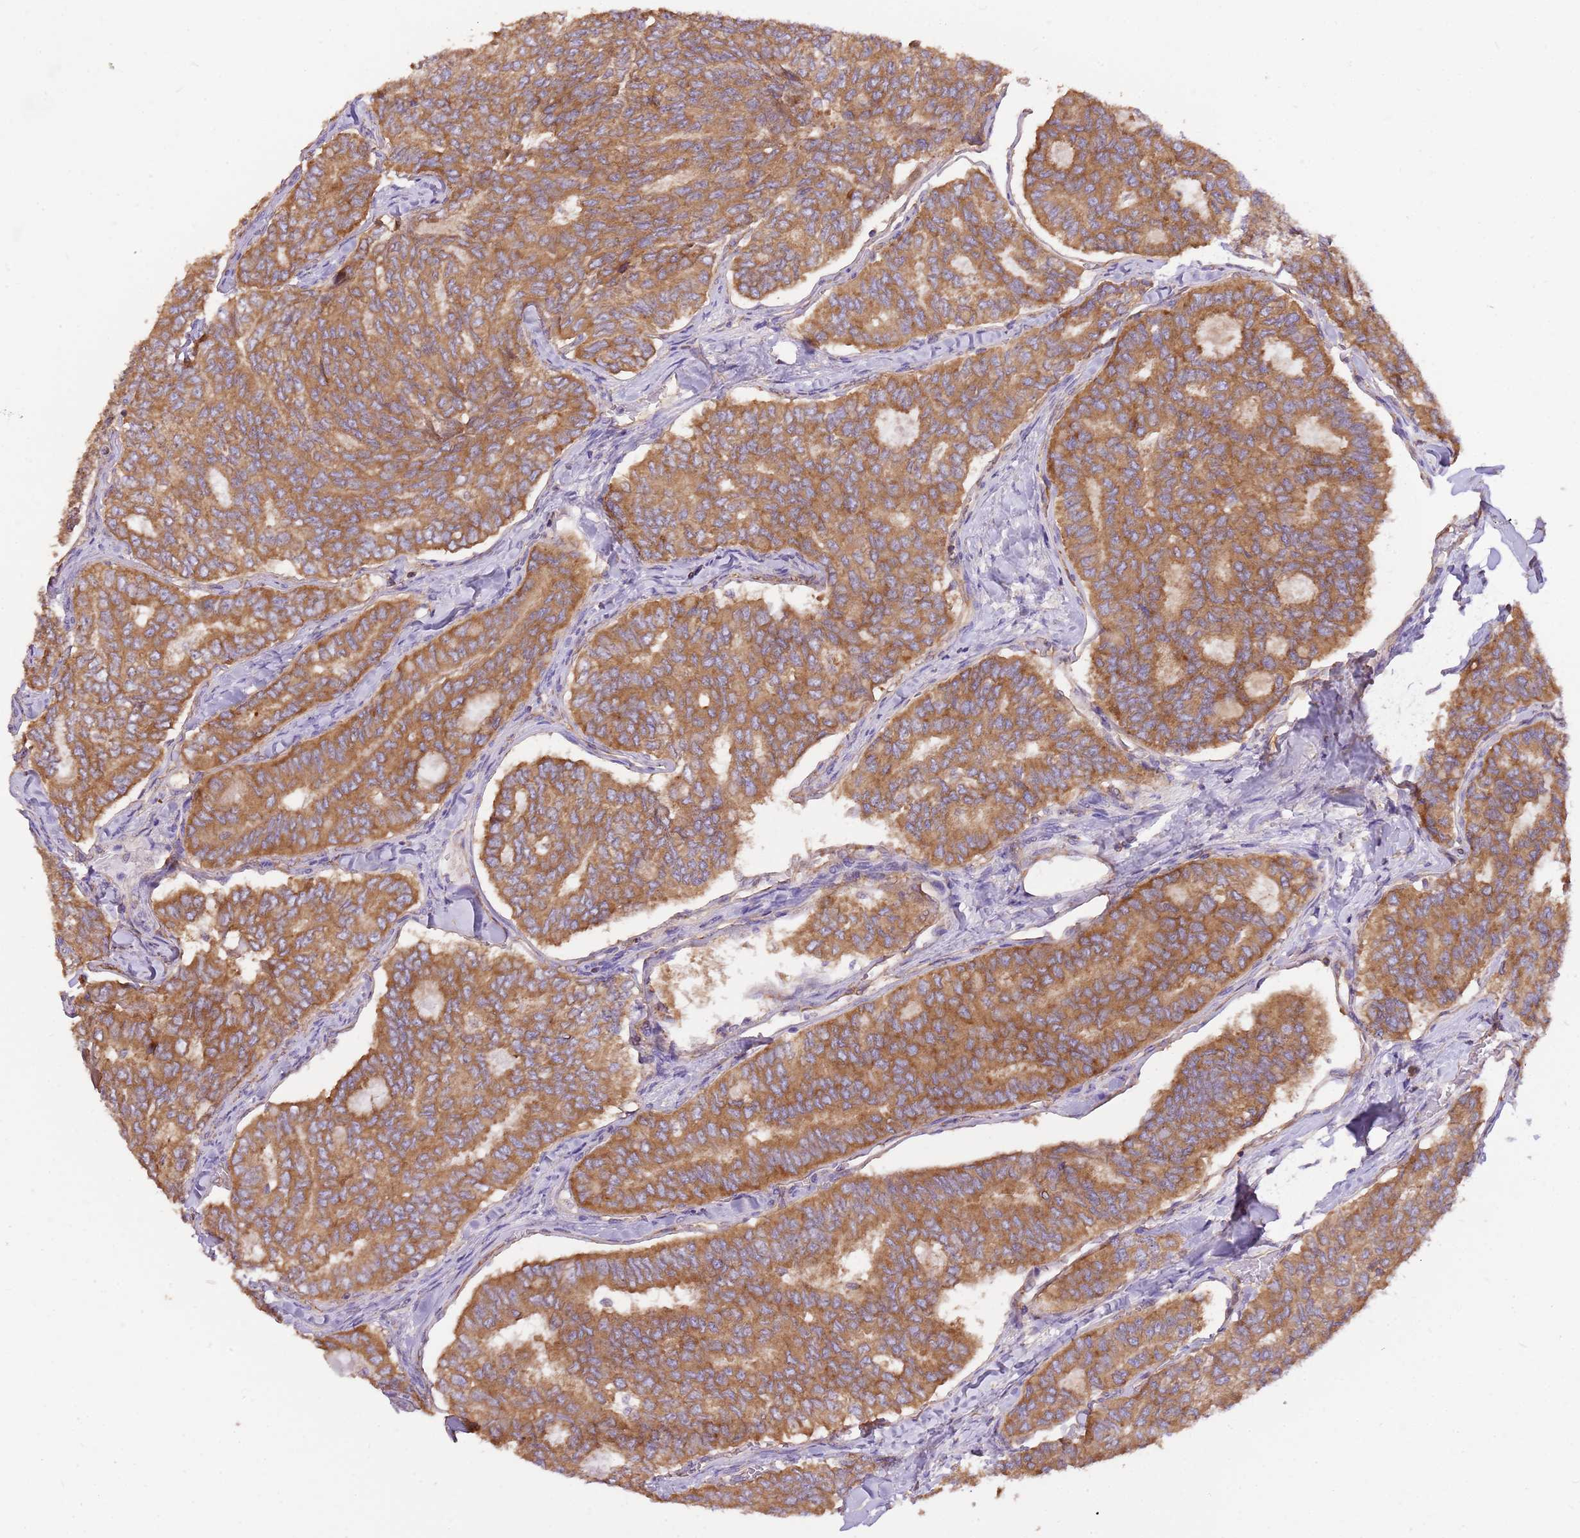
{"staining": {"intensity": "moderate", "quantity": ">75%", "location": "cytoplasmic/membranous"}, "tissue": "thyroid cancer", "cell_type": "Tumor cells", "image_type": "cancer", "snomed": [{"axis": "morphology", "description": "Papillary adenocarcinoma, NOS"}, {"axis": "topography", "description": "Thyroid gland"}], "caption": "Immunohistochemical staining of thyroid cancer (papillary adenocarcinoma) reveals moderate cytoplasmic/membranous protein expression in approximately >75% of tumor cells.", "gene": "DOCK9", "patient": {"sex": "female", "age": 35}}